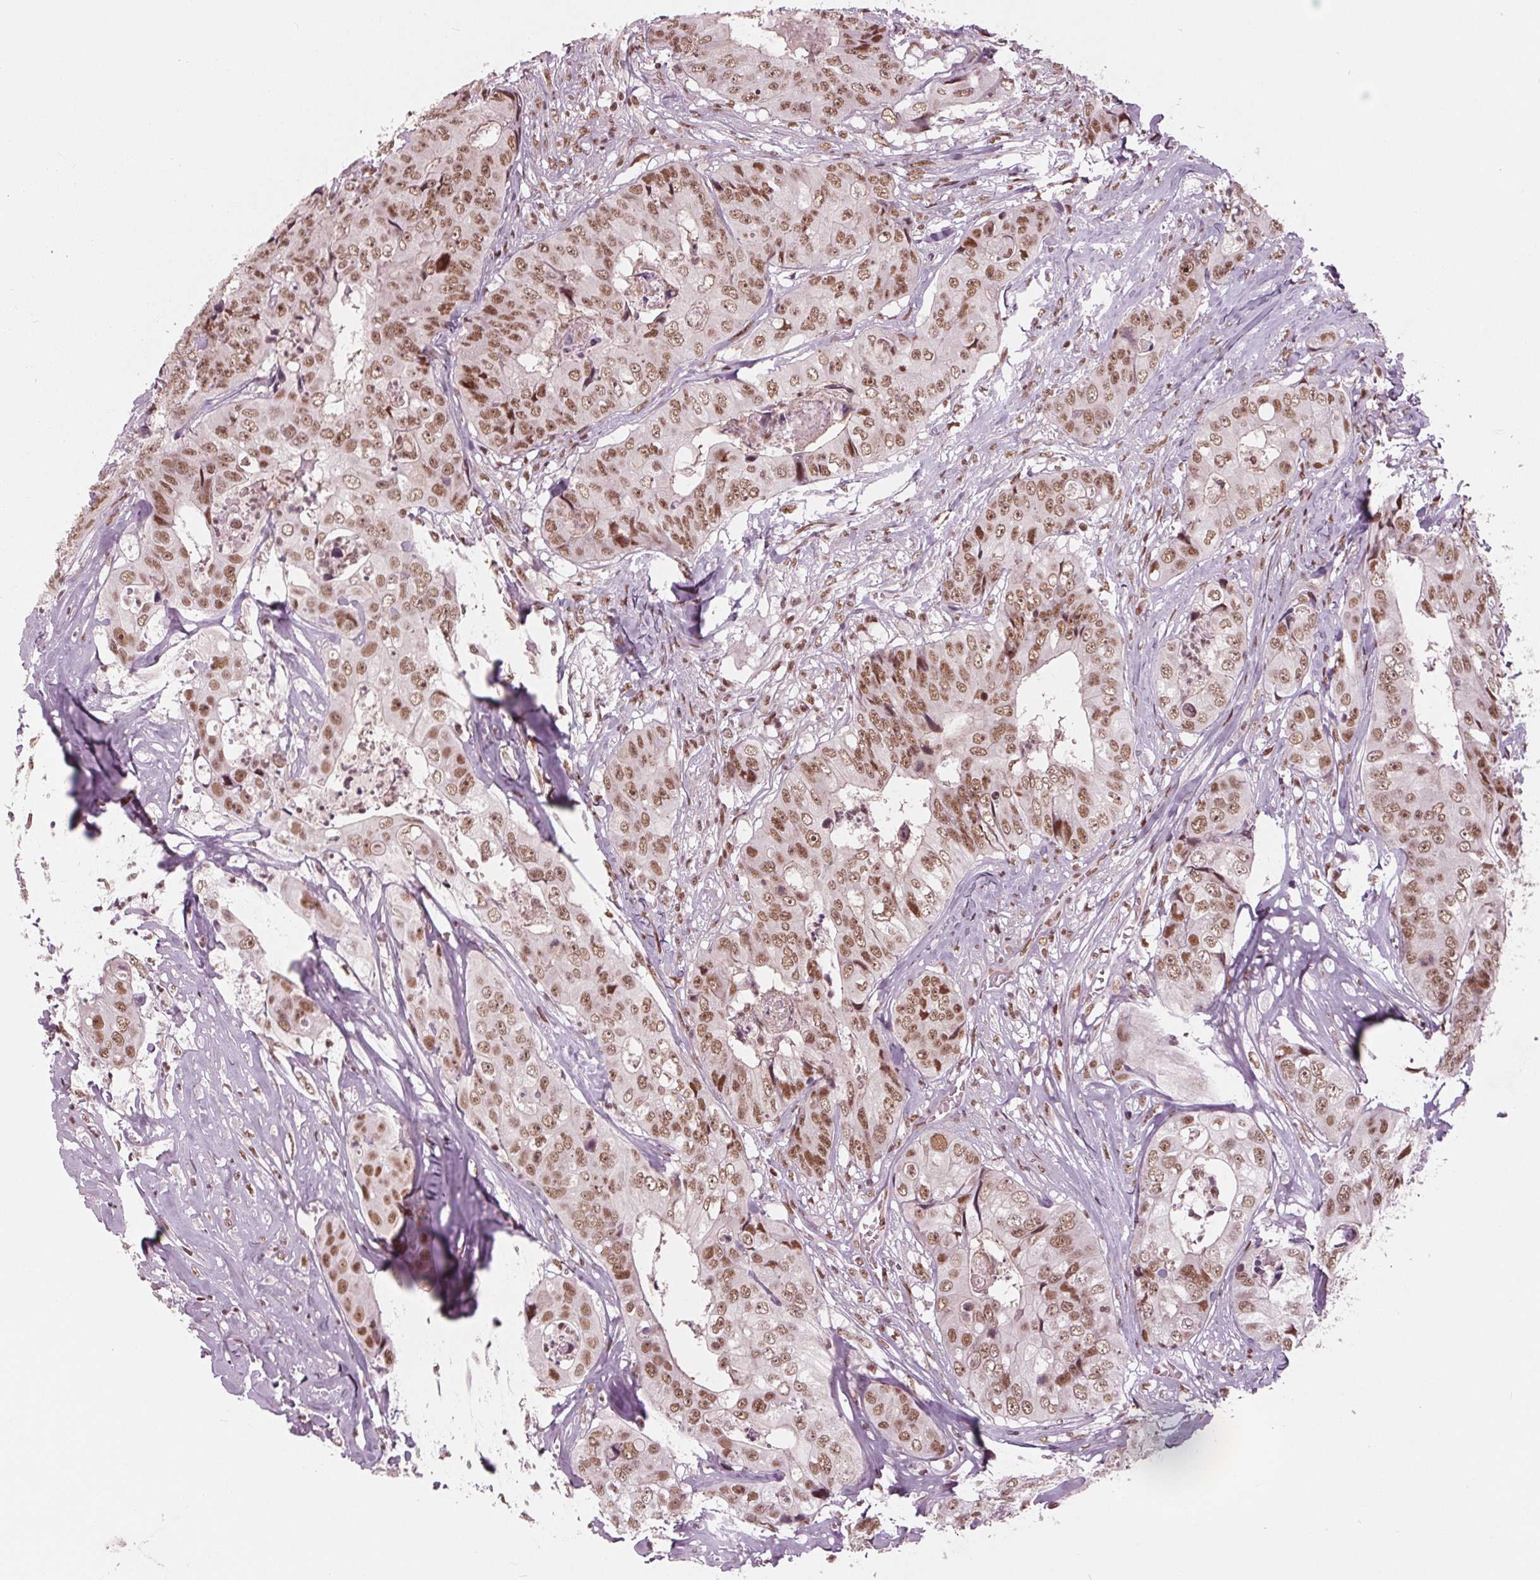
{"staining": {"intensity": "moderate", "quantity": ">75%", "location": "nuclear"}, "tissue": "colorectal cancer", "cell_type": "Tumor cells", "image_type": "cancer", "snomed": [{"axis": "morphology", "description": "Adenocarcinoma, NOS"}, {"axis": "topography", "description": "Rectum"}], "caption": "Brown immunohistochemical staining in colorectal cancer (adenocarcinoma) exhibits moderate nuclear staining in about >75% of tumor cells.", "gene": "LSM2", "patient": {"sex": "female", "age": 62}}